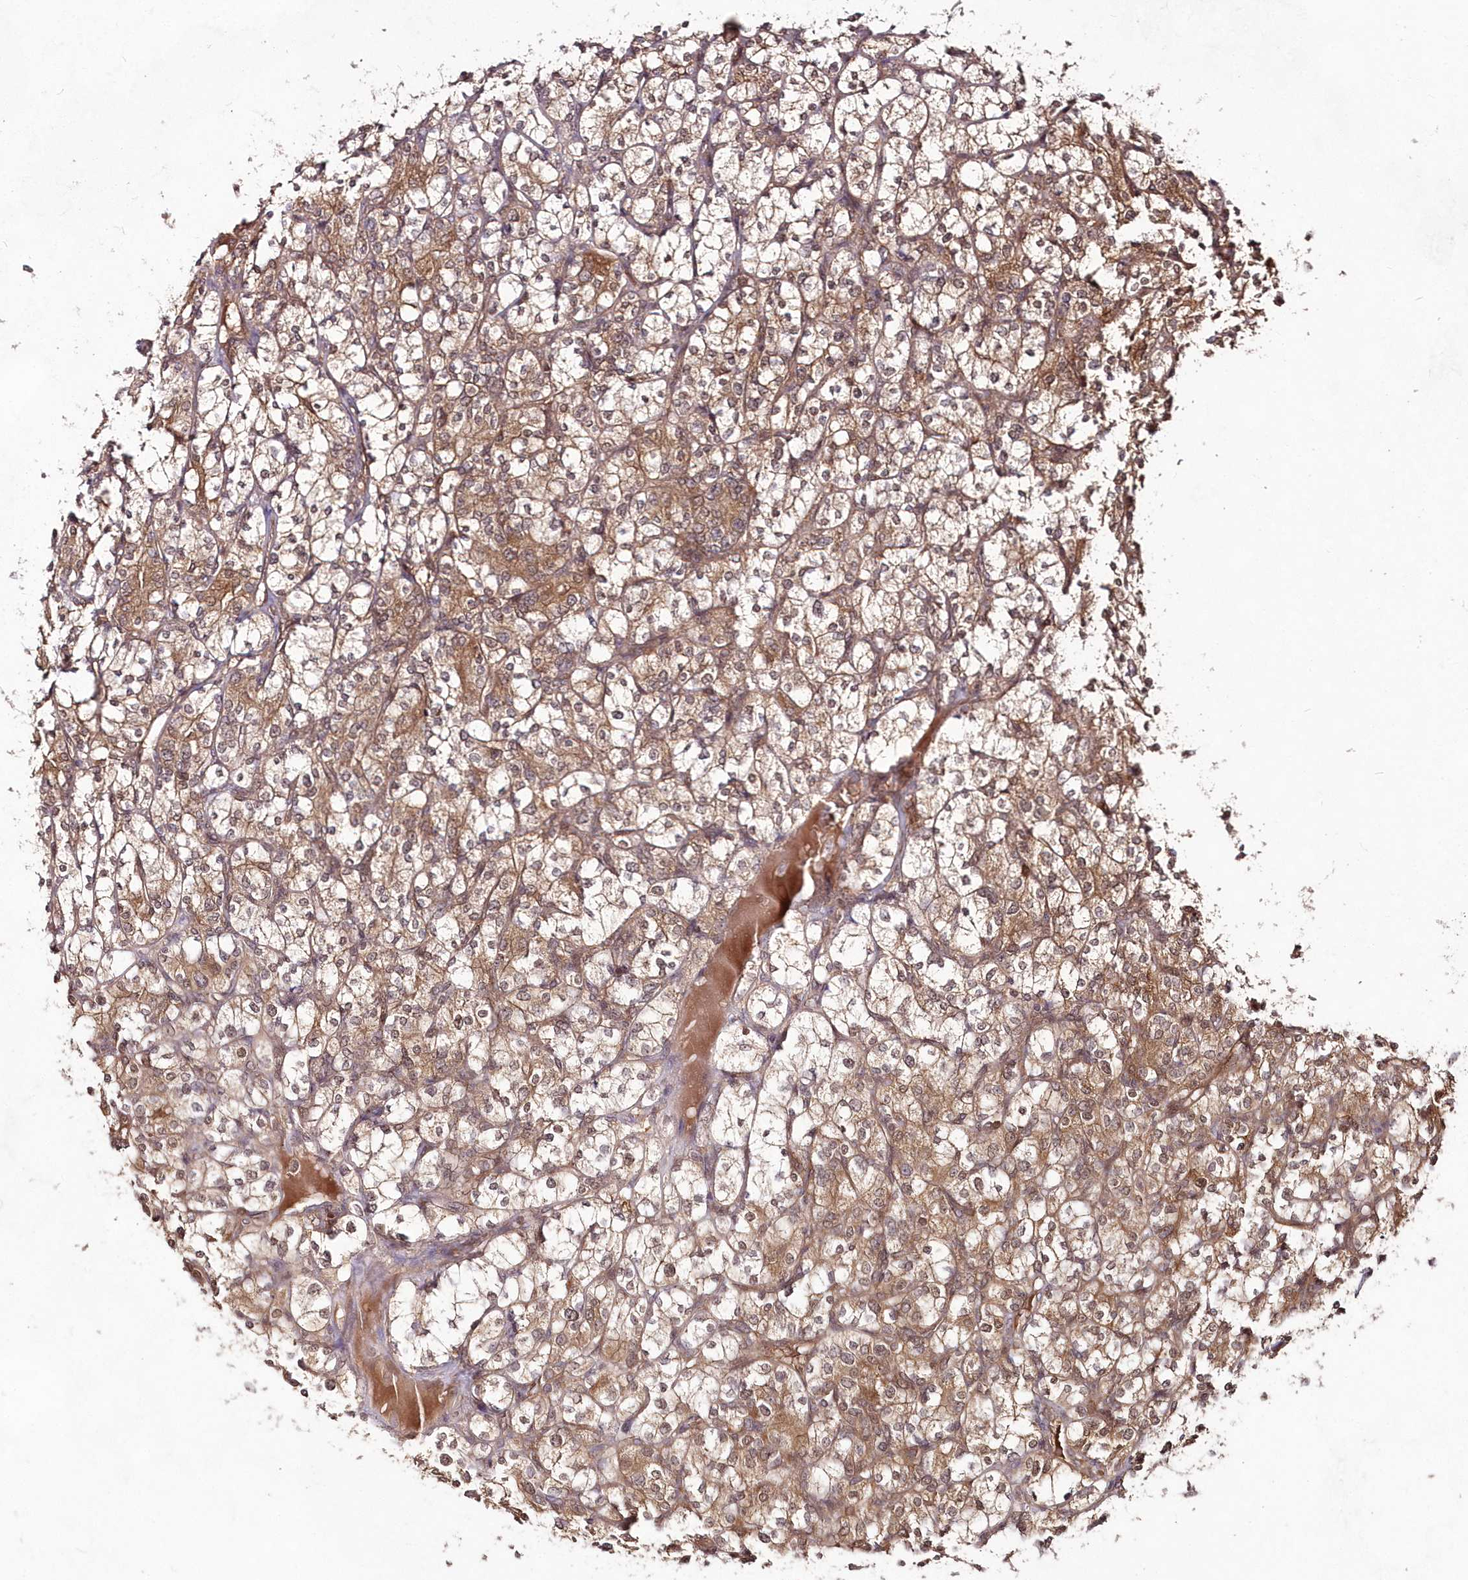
{"staining": {"intensity": "moderate", "quantity": ">75%", "location": "cytoplasmic/membranous"}, "tissue": "renal cancer", "cell_type": "Tumor cells", "image_type": "cancer", "snomed": [{"axis": "morphology", "description": "Adenocarcinoma, NOS"}, {"axis": "topography", "description": "Kidney"}], "caption": "There is medium levels of moderate cytoplasmic/membranous positivity in tumor cells of renal adenocarcinoma, as demonstrated by immunohistochemical staining (brown color).", "gene": "IMPA1", "patient": {"sex": "male", "age": 77}}